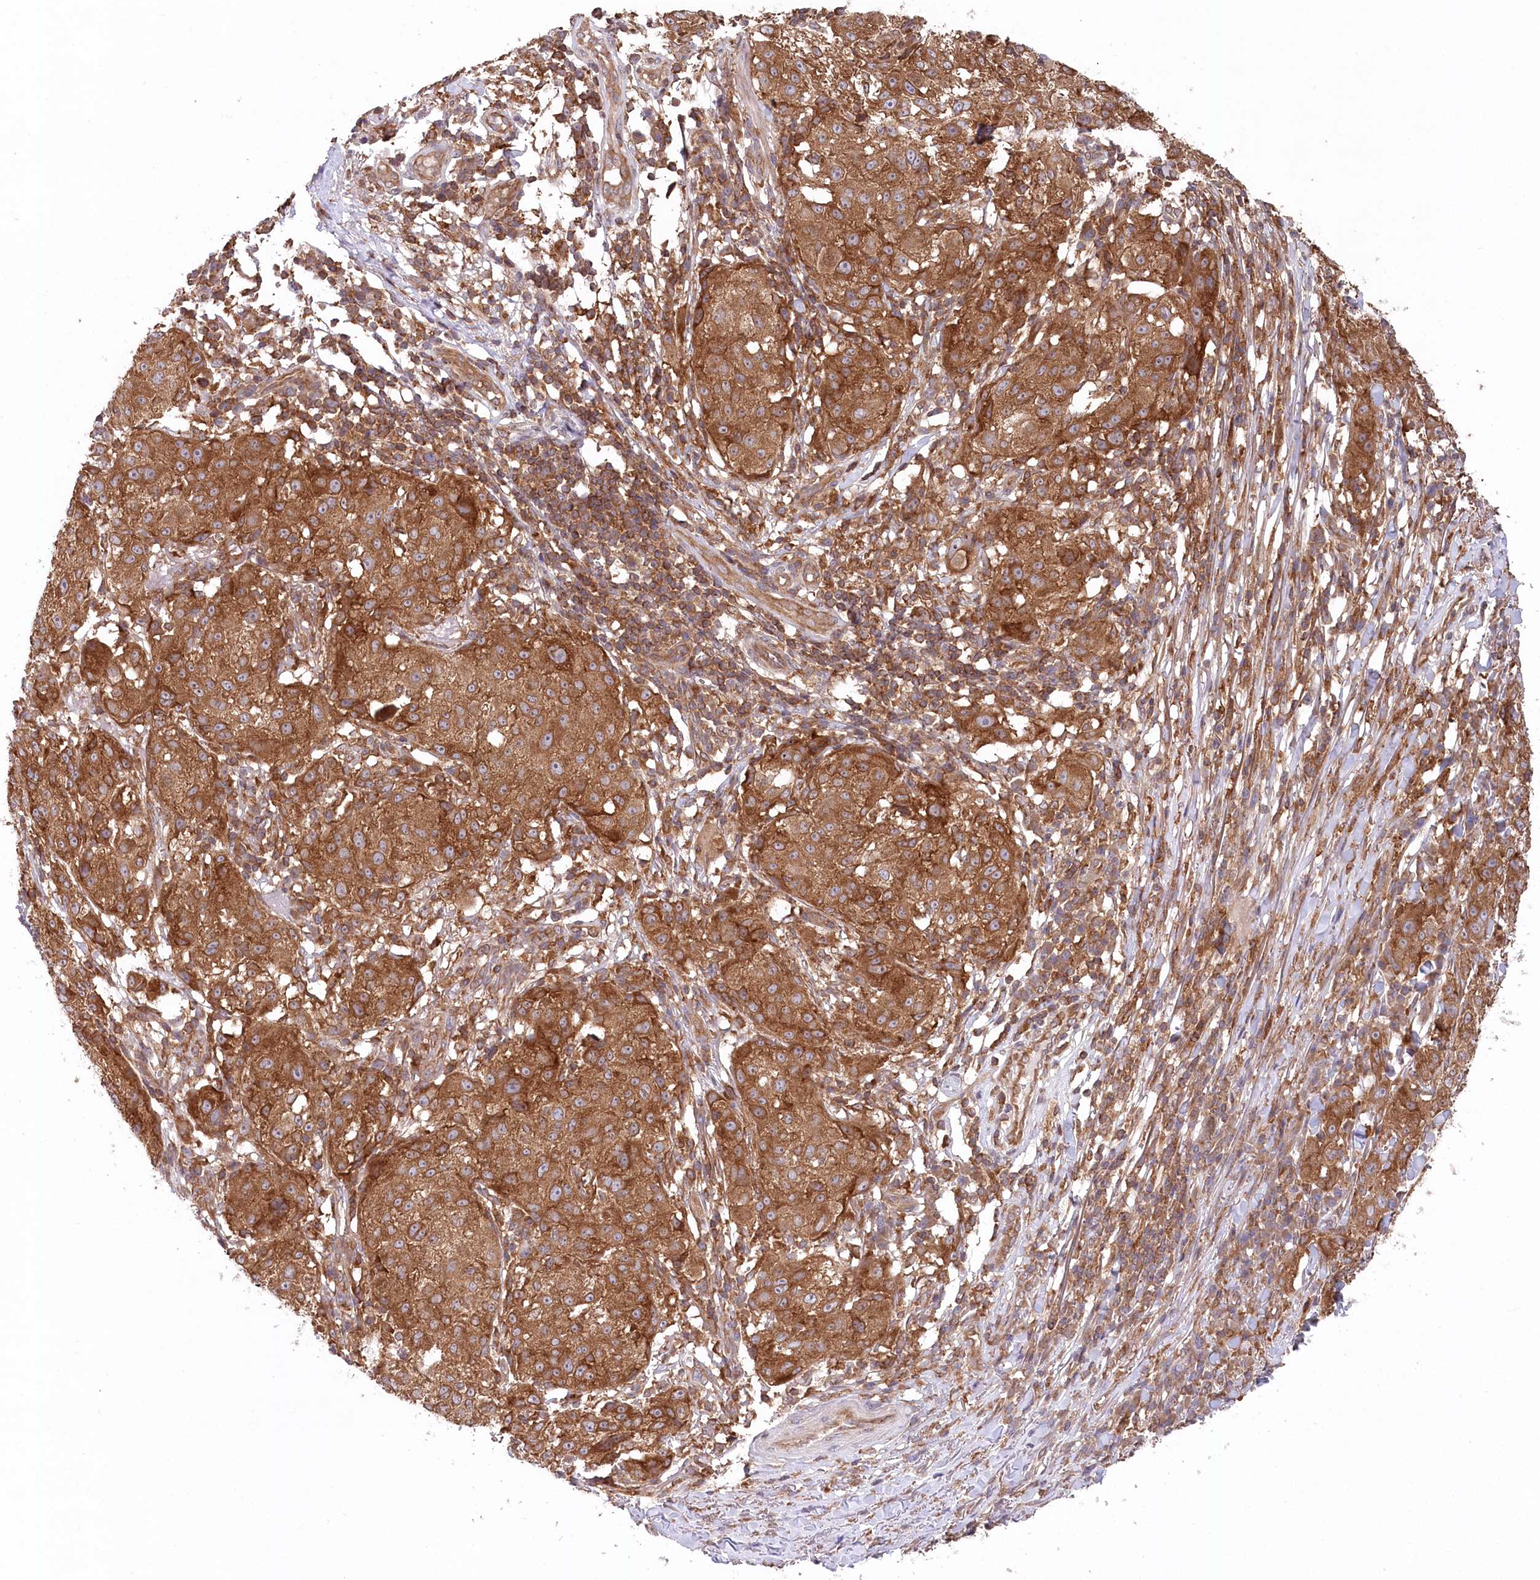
{"staining": {"intensity": "moderate", "quantity": ">75%", "location": "cytoplasmic/membranous"}, "tissue": "melanoma", "cell_type": "Tumor cells", "image_type": "cancer", "snomed": [{"axis": "morphology", "description": "Necrosis, NOS"}, {"axis": "morphology", "description": "Malignant melanoma, NOS"}, {"axis": "topography", "description": "Skin"}], "caption": "Tumor cells show medium levels of moderate cytoplasmic/membranous expression in approximately >75% of cells in human melanoma.", "gene": "PPP1R21", "patient": {"sex": "female", "age": 87}}